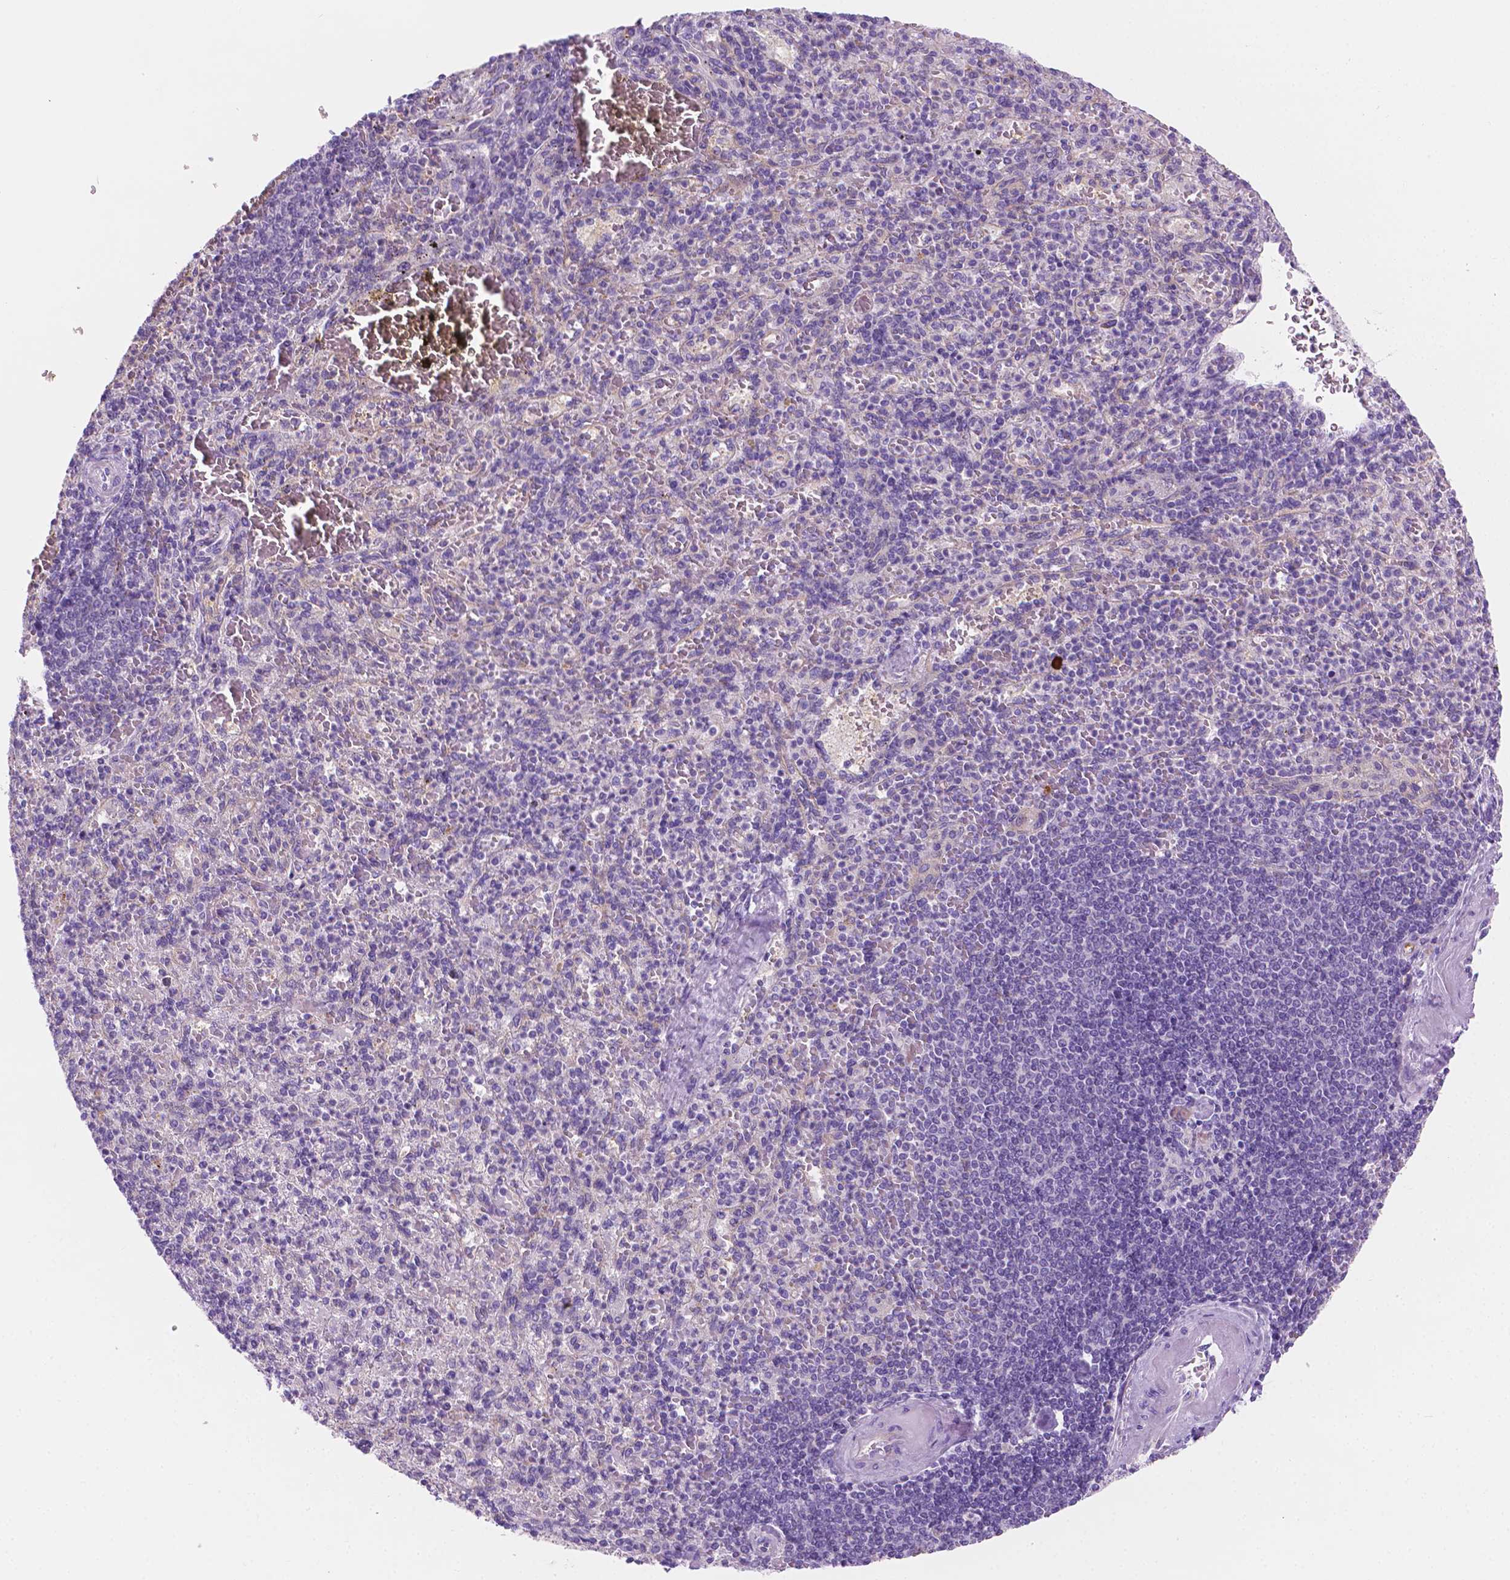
{"staining": {"intensity": "negative", "quantity": "none", "location": "none"}, "tissue": "spleen", "cell_type": "Cells in red pulp", "image_type": "normal", "snomed": [{"axis": "morphology", "description": "Normal tissue, NOS"}, {"axis": "topography", "description": "Spleen"}], "caption": "Immunohistochemistry of benign human spleen shows no staining in cells in red pulp.", "gene": "EPPK1", "patient": {"sex": "female", "age": 74}}